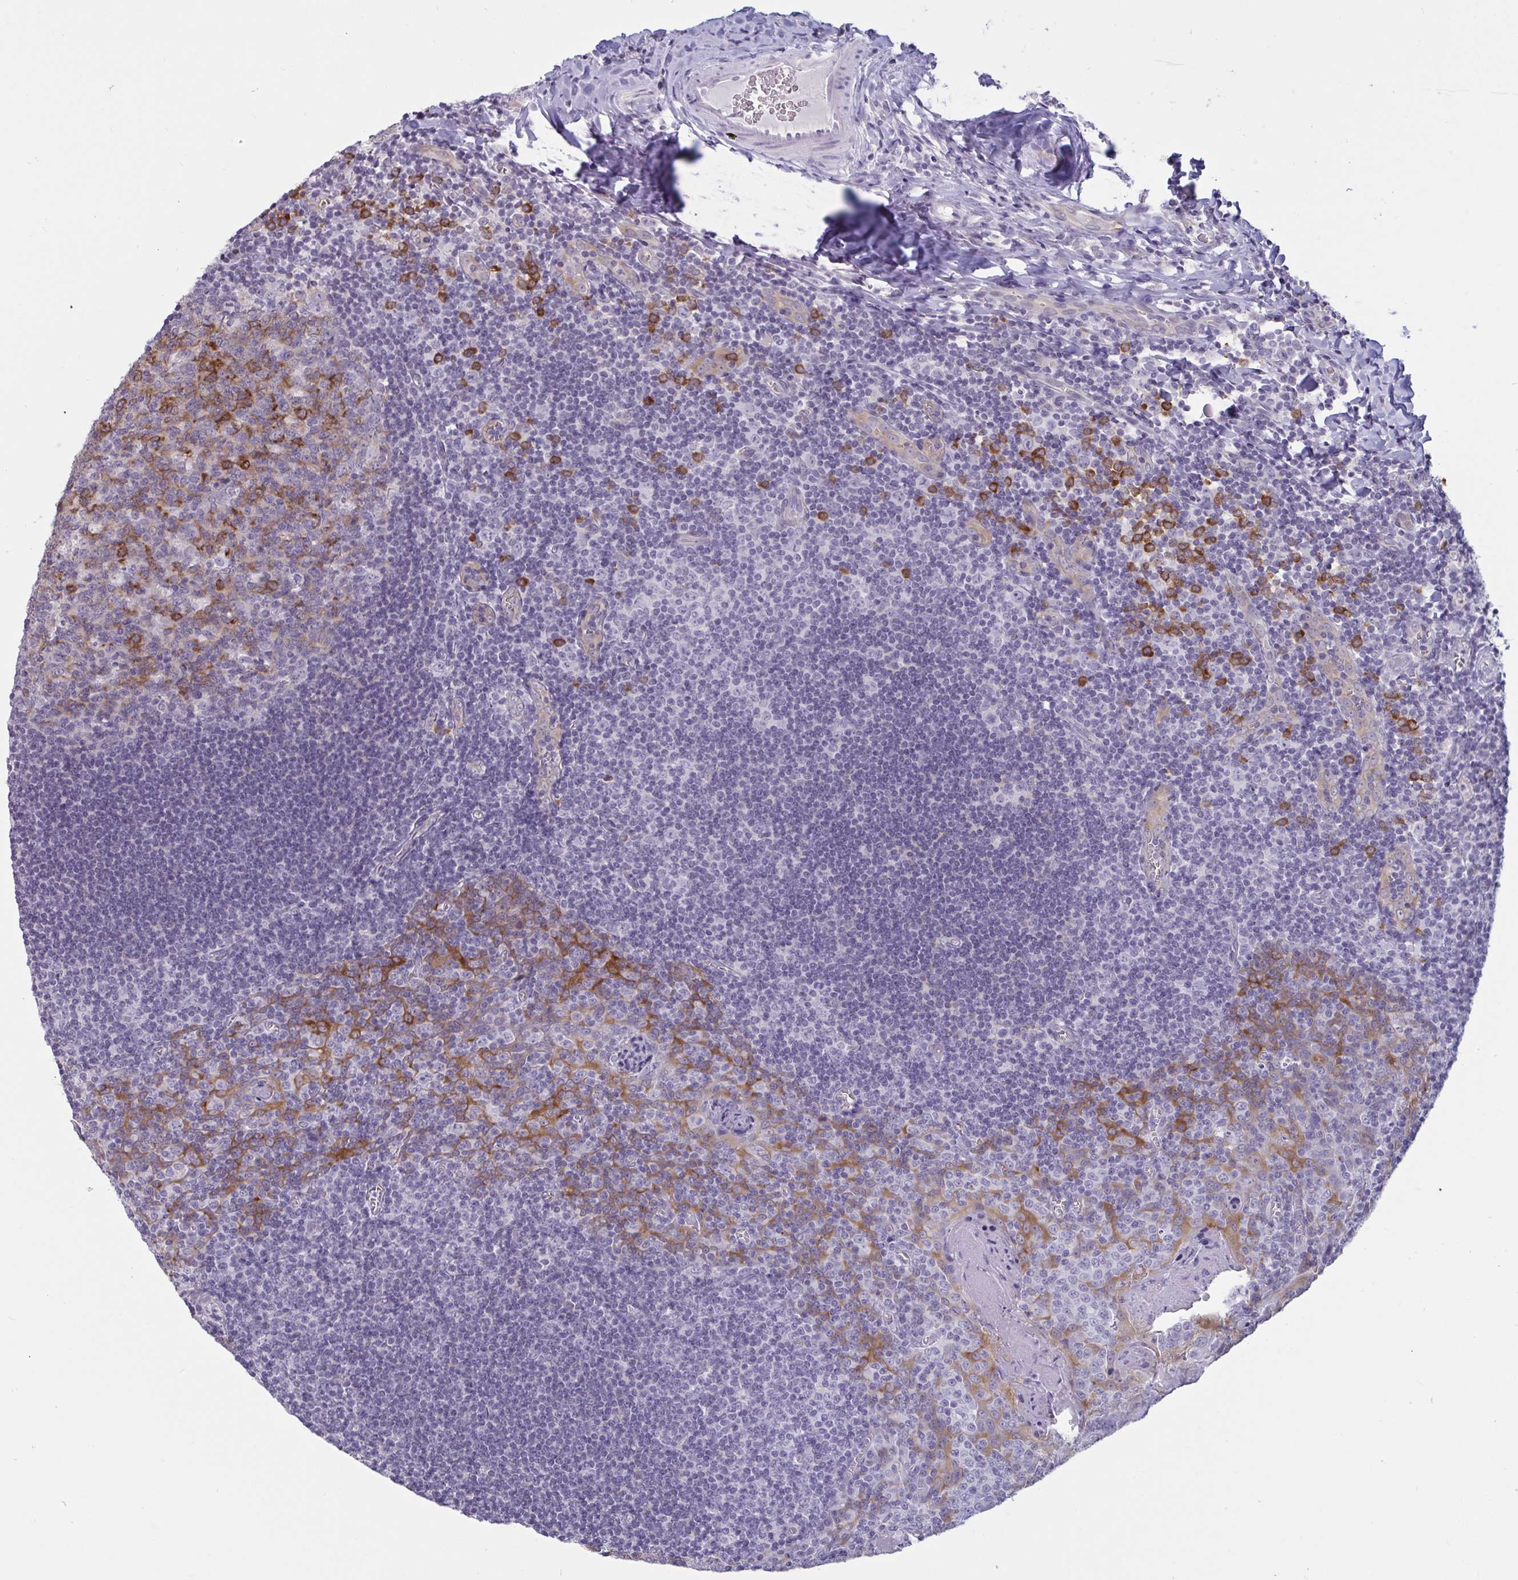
{"staining": {"intensity": "moderate", "quantity": "<25%", "location": "cytoplasmic/membranous"}, "tissue": "tonsil", "cell_type": "Germinal center cells", "image_type": "normal", "snomed": [{"axis": "morphology", "description": "Normal tissue, NOS"}, {"axis": "morphology", "description": "Inflammation, NOS"}, {"axis": "topography", "description": "Tonsil"}], "caption": "Unremarkable tonsil reveals moderate cytoplasmic/membranous positivity in approximately <25% of germinal center cells.", "gene": "TBC1D4", "patient": {"sex": "female", "age": 31}}